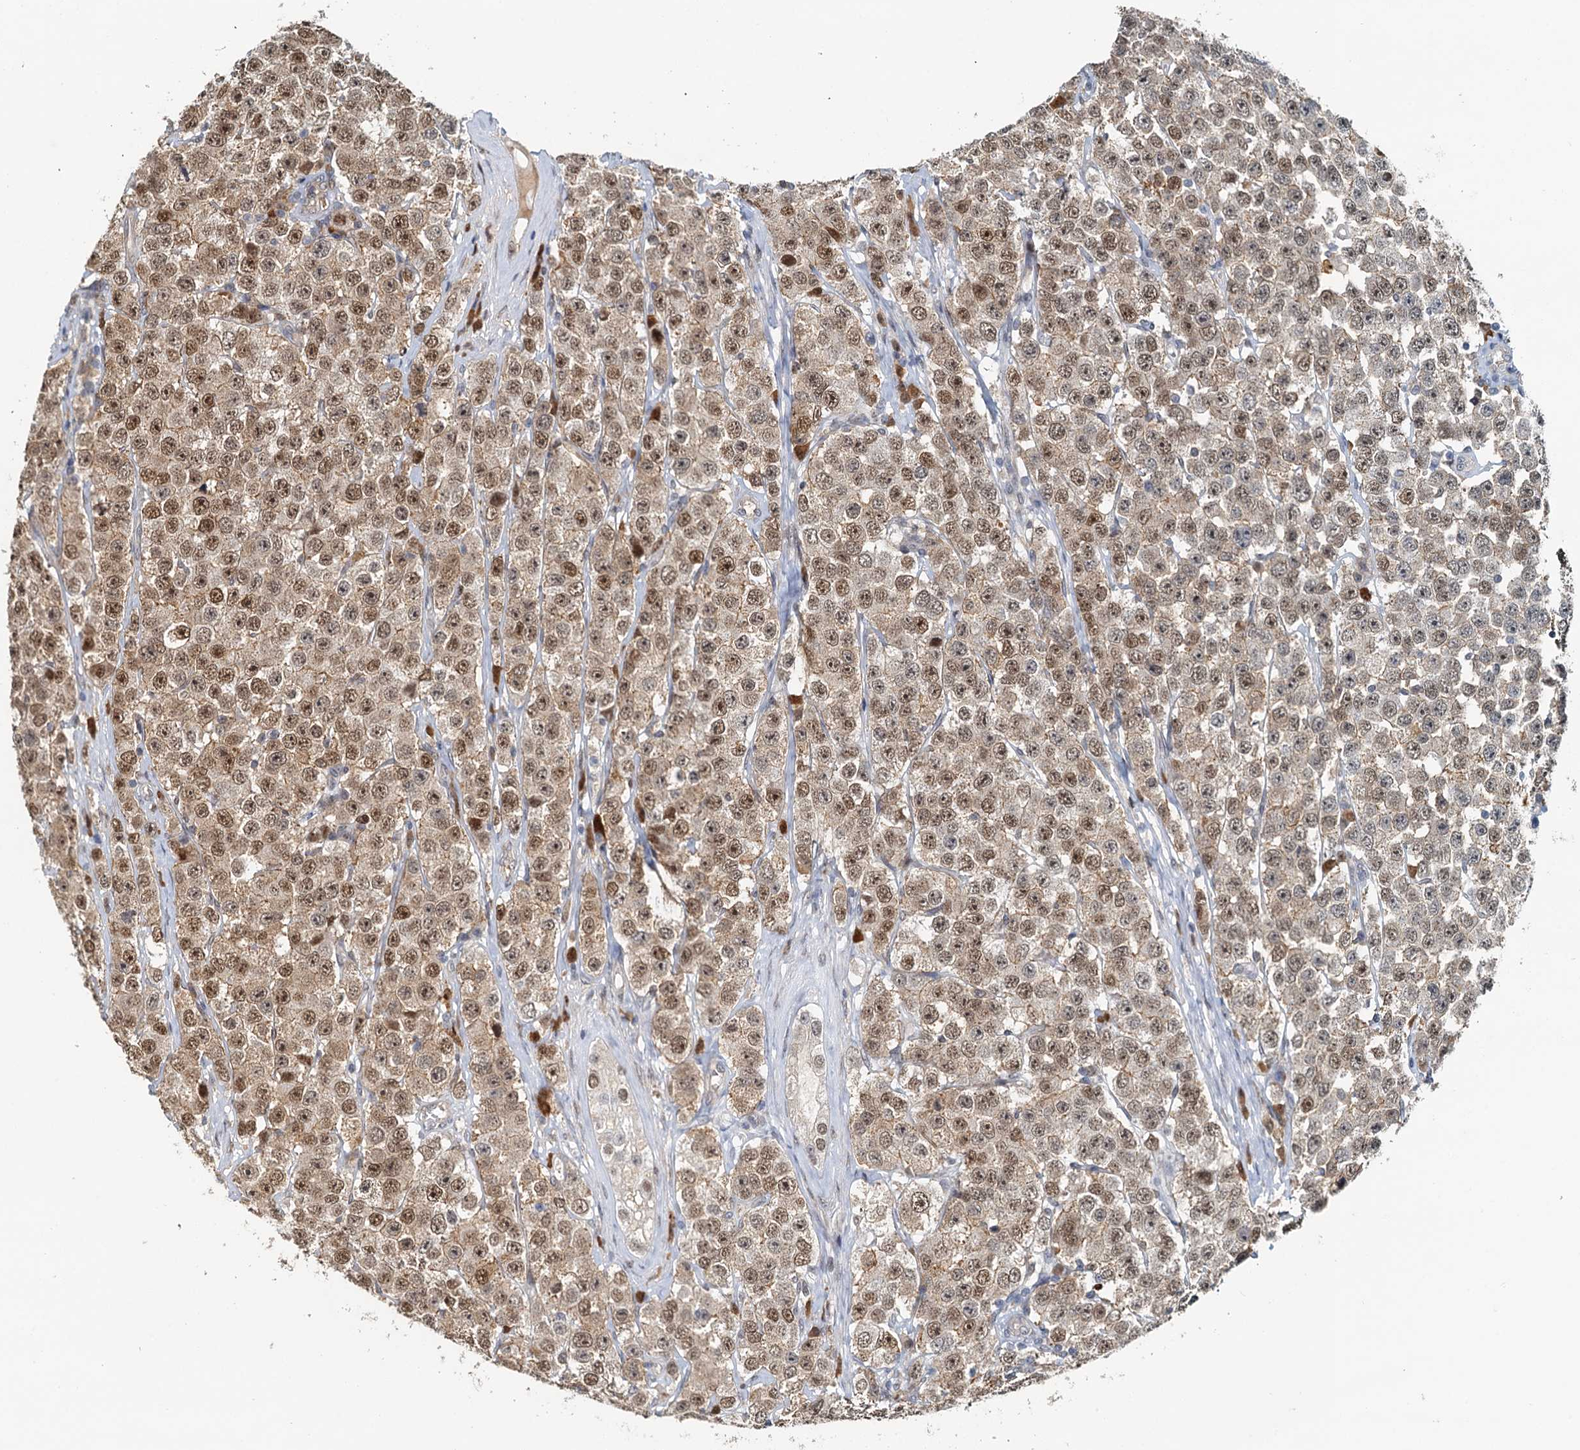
{"staining": {"intensity": "moderate", "quantity": ">75%", "location": "nuclear"}, "tissue": "testis cancer", "cell_type": "Tumor cells", "image_type": "cancer", "snomed": [{"axis": "morphology", "description": "Seminoma, NOS"}, {"axis": "topography", "description": "Testis"}], "caption": "DAB (3,3'-diaminobenzidine) immunohistochemical staining of testis cancer (seminoma) displays moderate nuclear protein positivity in approximately >75% of tumor cells.", "gene": "SPINDOC", "patient": {"sex": "male", "age": 28}}